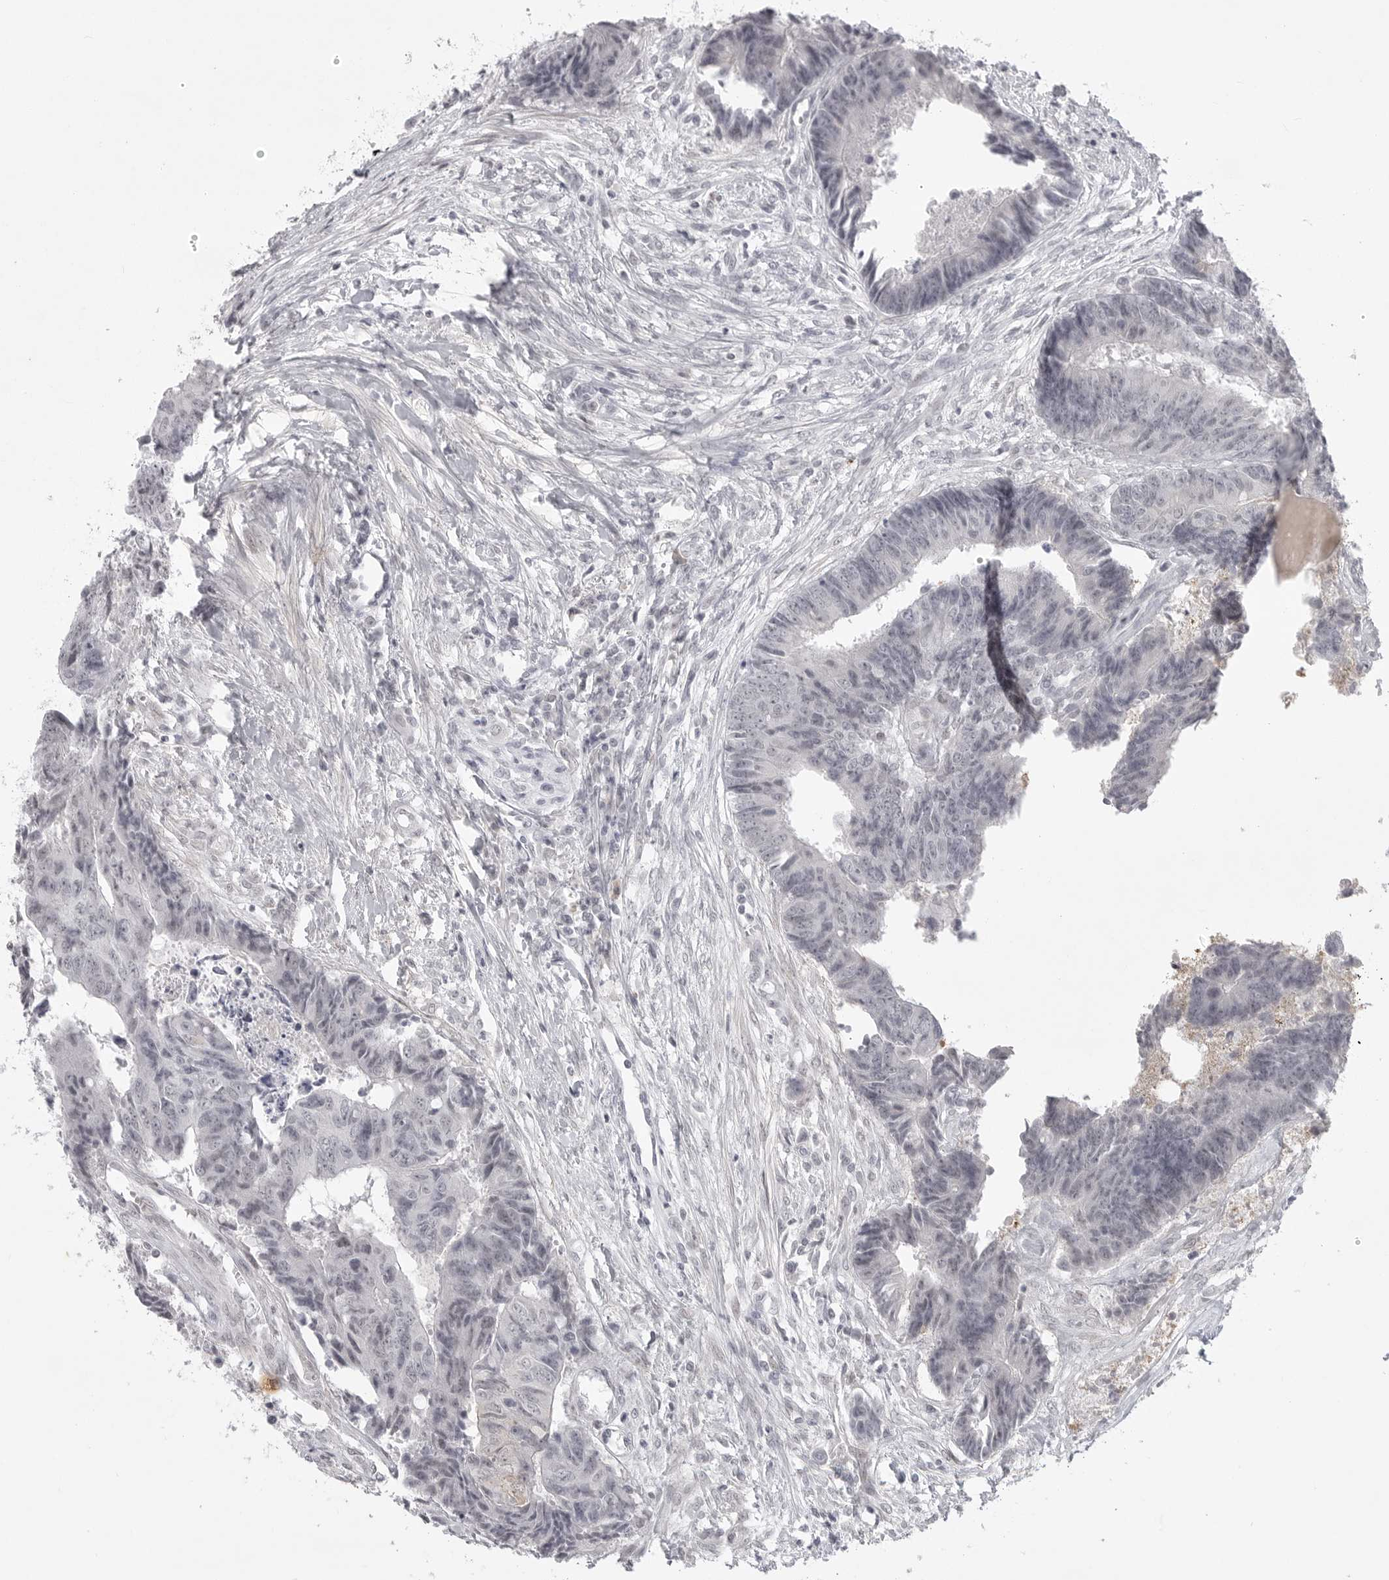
{"staining": {"intensity": "negative", "quantity": "none", "location": "none"}, "tissue": "colorectal cancer", "cell_type": "Tumor cells", "image_type": "cancer", "snomed": [{"axis": "morphology", "description": "Adenocarcinoma, NOS"}, {"axis": "topography", "description": "Rectum"}], "caption": "A photomicrograph of human adenocarcinoma (colorectal) is negative for staining in tumor cells. (Stains: DAB (3,3'-diaminobenzidine) IHC with hematoxylin counter stain, Microscopy: brightfield microscopy at high magnification).", "gene": "TCTN3", "patient": {"sex": "male", "age": 84}}